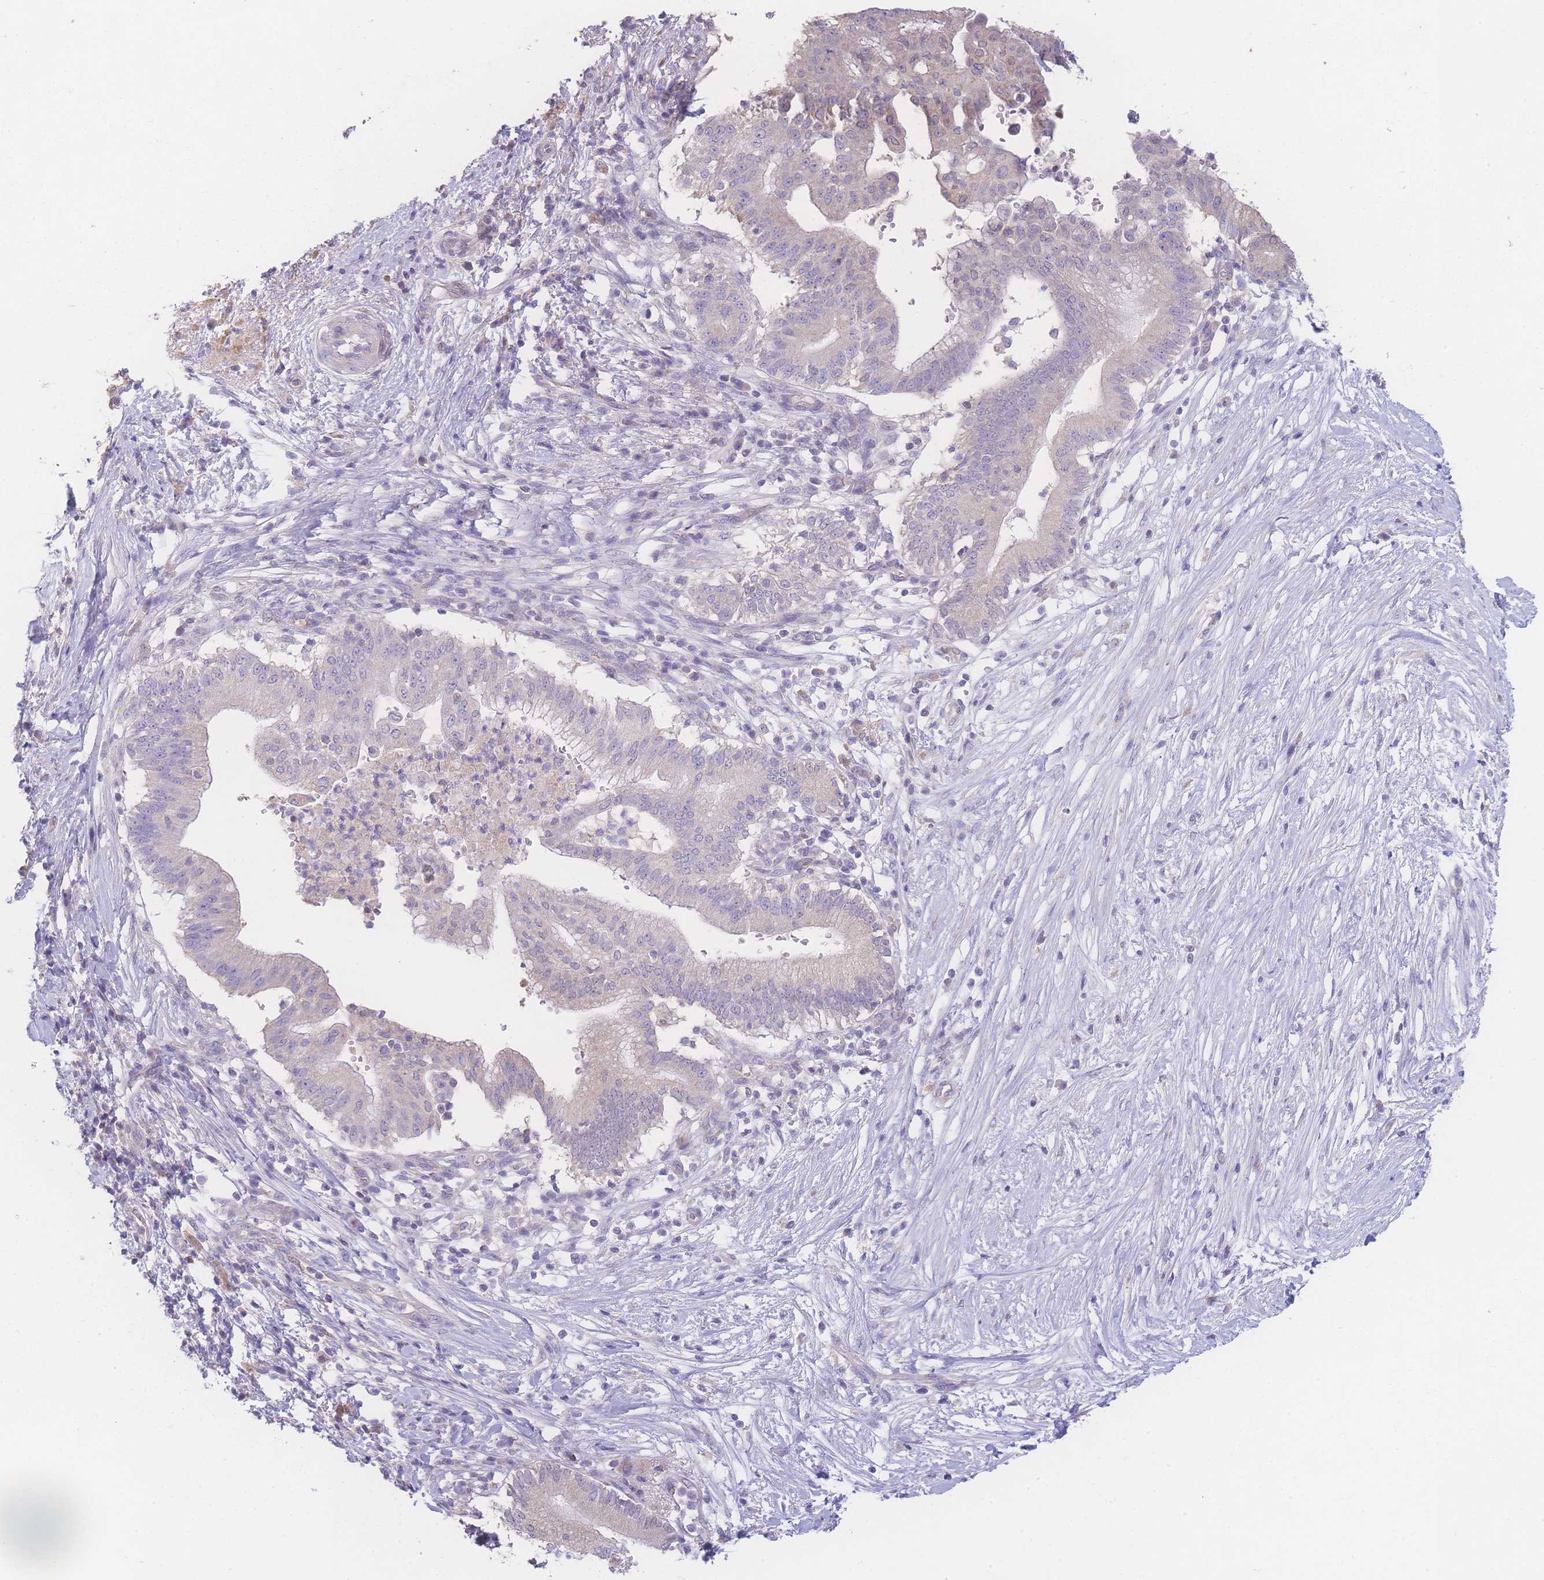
{"staining": {"intensity": "negative", "quantity": "none", "location": "none"}, "tissue": "pancreatic cancer", "cell_type": "Tumor cells", "image_type": "cancer", "snomed": [{"axis": "morphology", "description": "Adenocarcinoma, NOS"}, {"axis": "topography", "description": "Pancreas"}], "caption": "Micrograph shows no significant protein expression in tumor cells of adenocarcinoma (pancreatic).", "gene": "GIPR", "patient": {"sex": "male", "age": 68}}